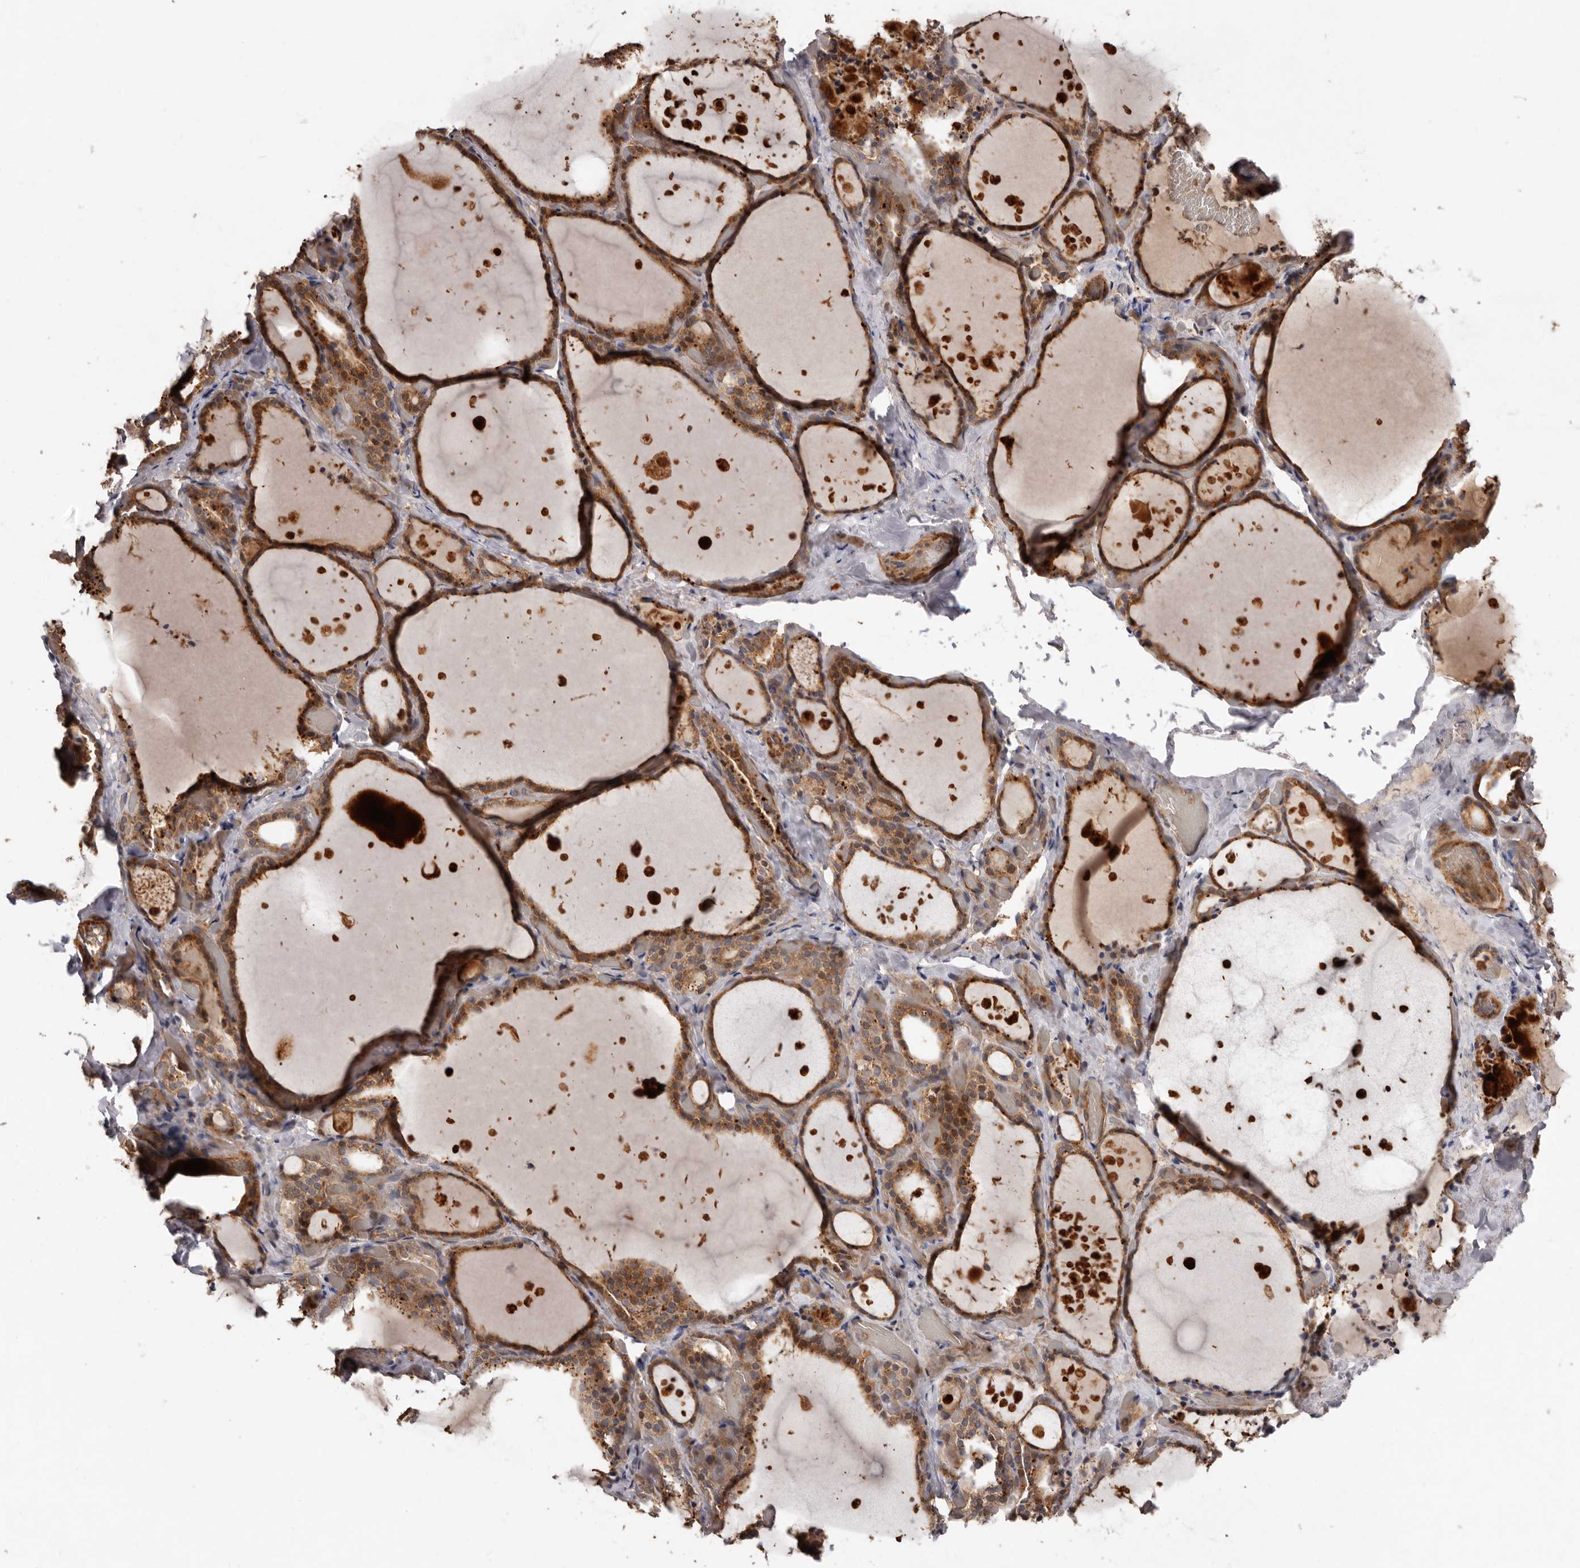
{"staining": {"intensity": "moderate", "quantity": ">75%", "location": "cytoplasmic/membranous"}, "tissue": "thyroid gland", "cell_type": "Glandular cells", "image_type": "normal", "snomed": [{"axis": "morphology", "description": "Normal tissue, NOS"}, {"axis": "topography", "description": "Thyroid gland"}], "caption": "The immunohistochemical stain highlights moderate cytoplasmic/membranous positivity in glandular cells of benign thyroid gland.", "gene": "GOT1L1", "patient": {"sex": "female", "age": 44}}